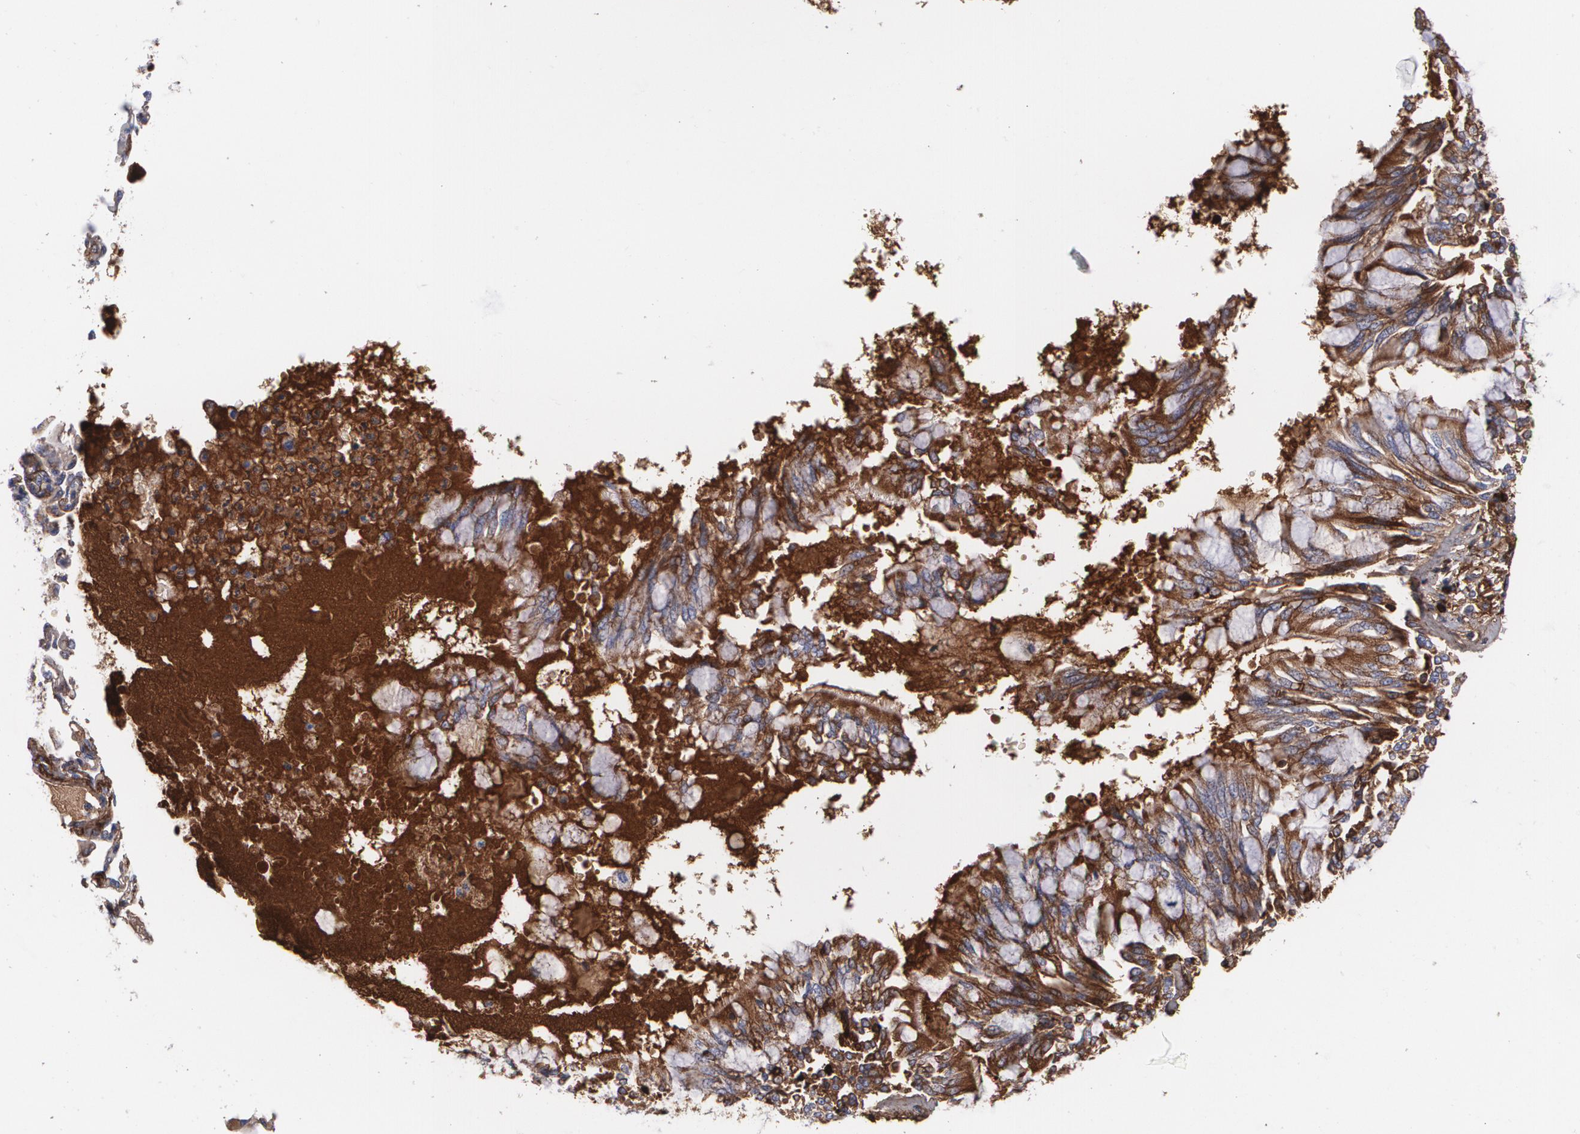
{"staining": {"intensity": "moderate", "quantity": ">75%", "location": "cytoplasmic/membranous"}, "tissue": "bronchus", "cell_type": "Respiratory epithelial cells", "image_type": "normal", "snomed": [{"axis": "morphology", "description": "Normal tissue, NOS"}, {"axis": "topography", "description": "Cartilage tissue"}, {"axis": "topography", "description": "Bronchus"}, {"axis": "topography", "description": "Lung"}, {"axis": "topography", "description": "Peripheral nerve tissue"}], "caption": "Immunohistochemical staining of unremarkable bronchus exhibits medium levels of moderate cytoplasmic/membranous positivity in approximately >75% of respiratory epithelial cells. Ihc stains the protein in brown and the nuclei are stained blue.", "gene": "FBLN1", "patient": {"sex": "female", "age": 49}}